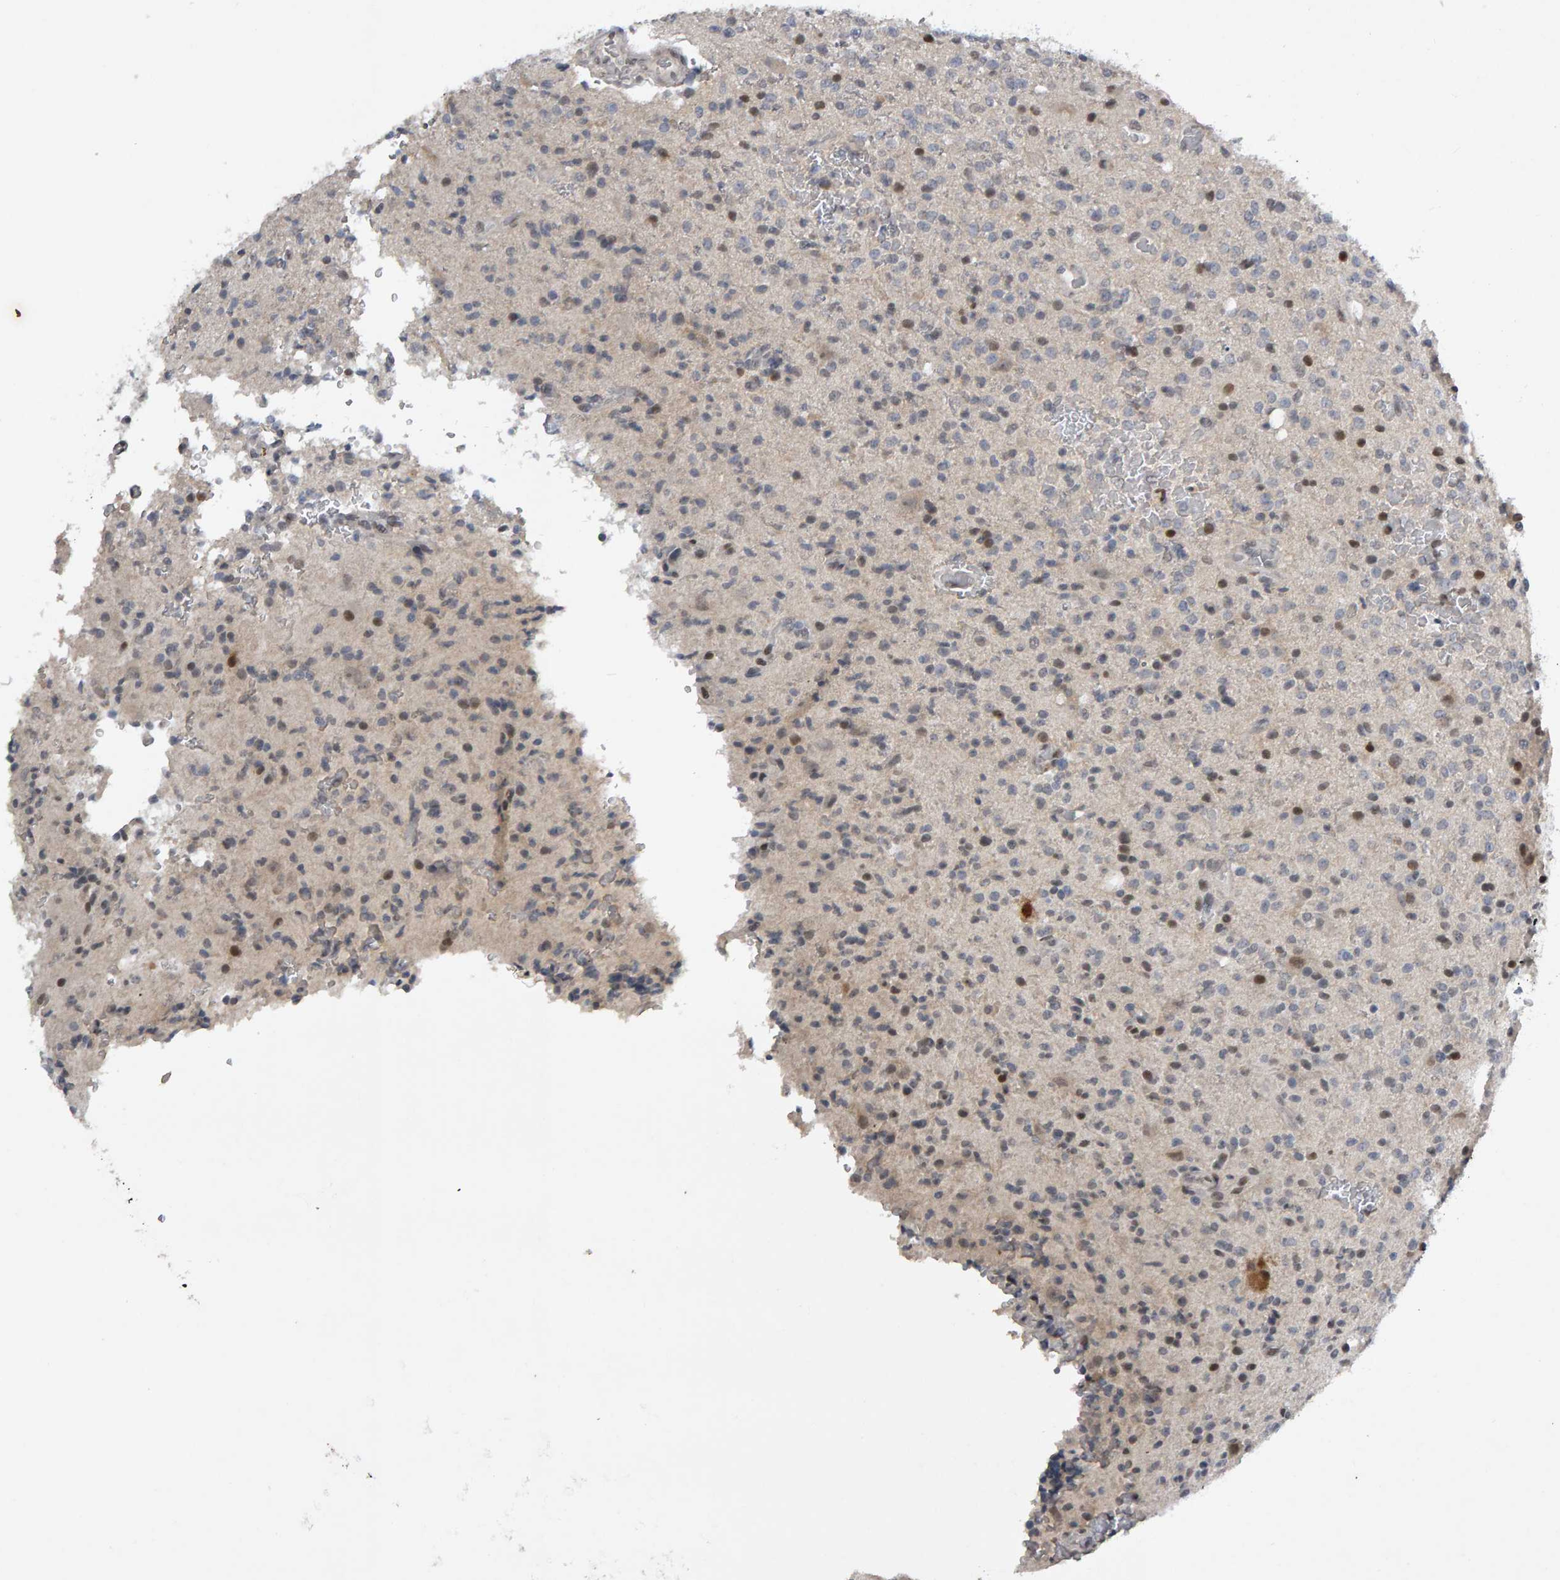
{"staining": {"intensity": "strong", "quantity": "<25%", "location": "nuclear"}, "tissue": "glioma", "cell_type": "Tumor cells", "image_type": "cancer", "snomed": [{"axis": "morphology", "description": "Glioma, malignant, High grade"}, {"axis": "topography", "description": "Brain"}], "caption": "There is medium levels of strong nuclear positivity in tumor cells of glioma, as demonstrated by immunohistochemical staining (brown color).", "gene": "IPO8", "patient": {"sex": "male", "age": 34}}